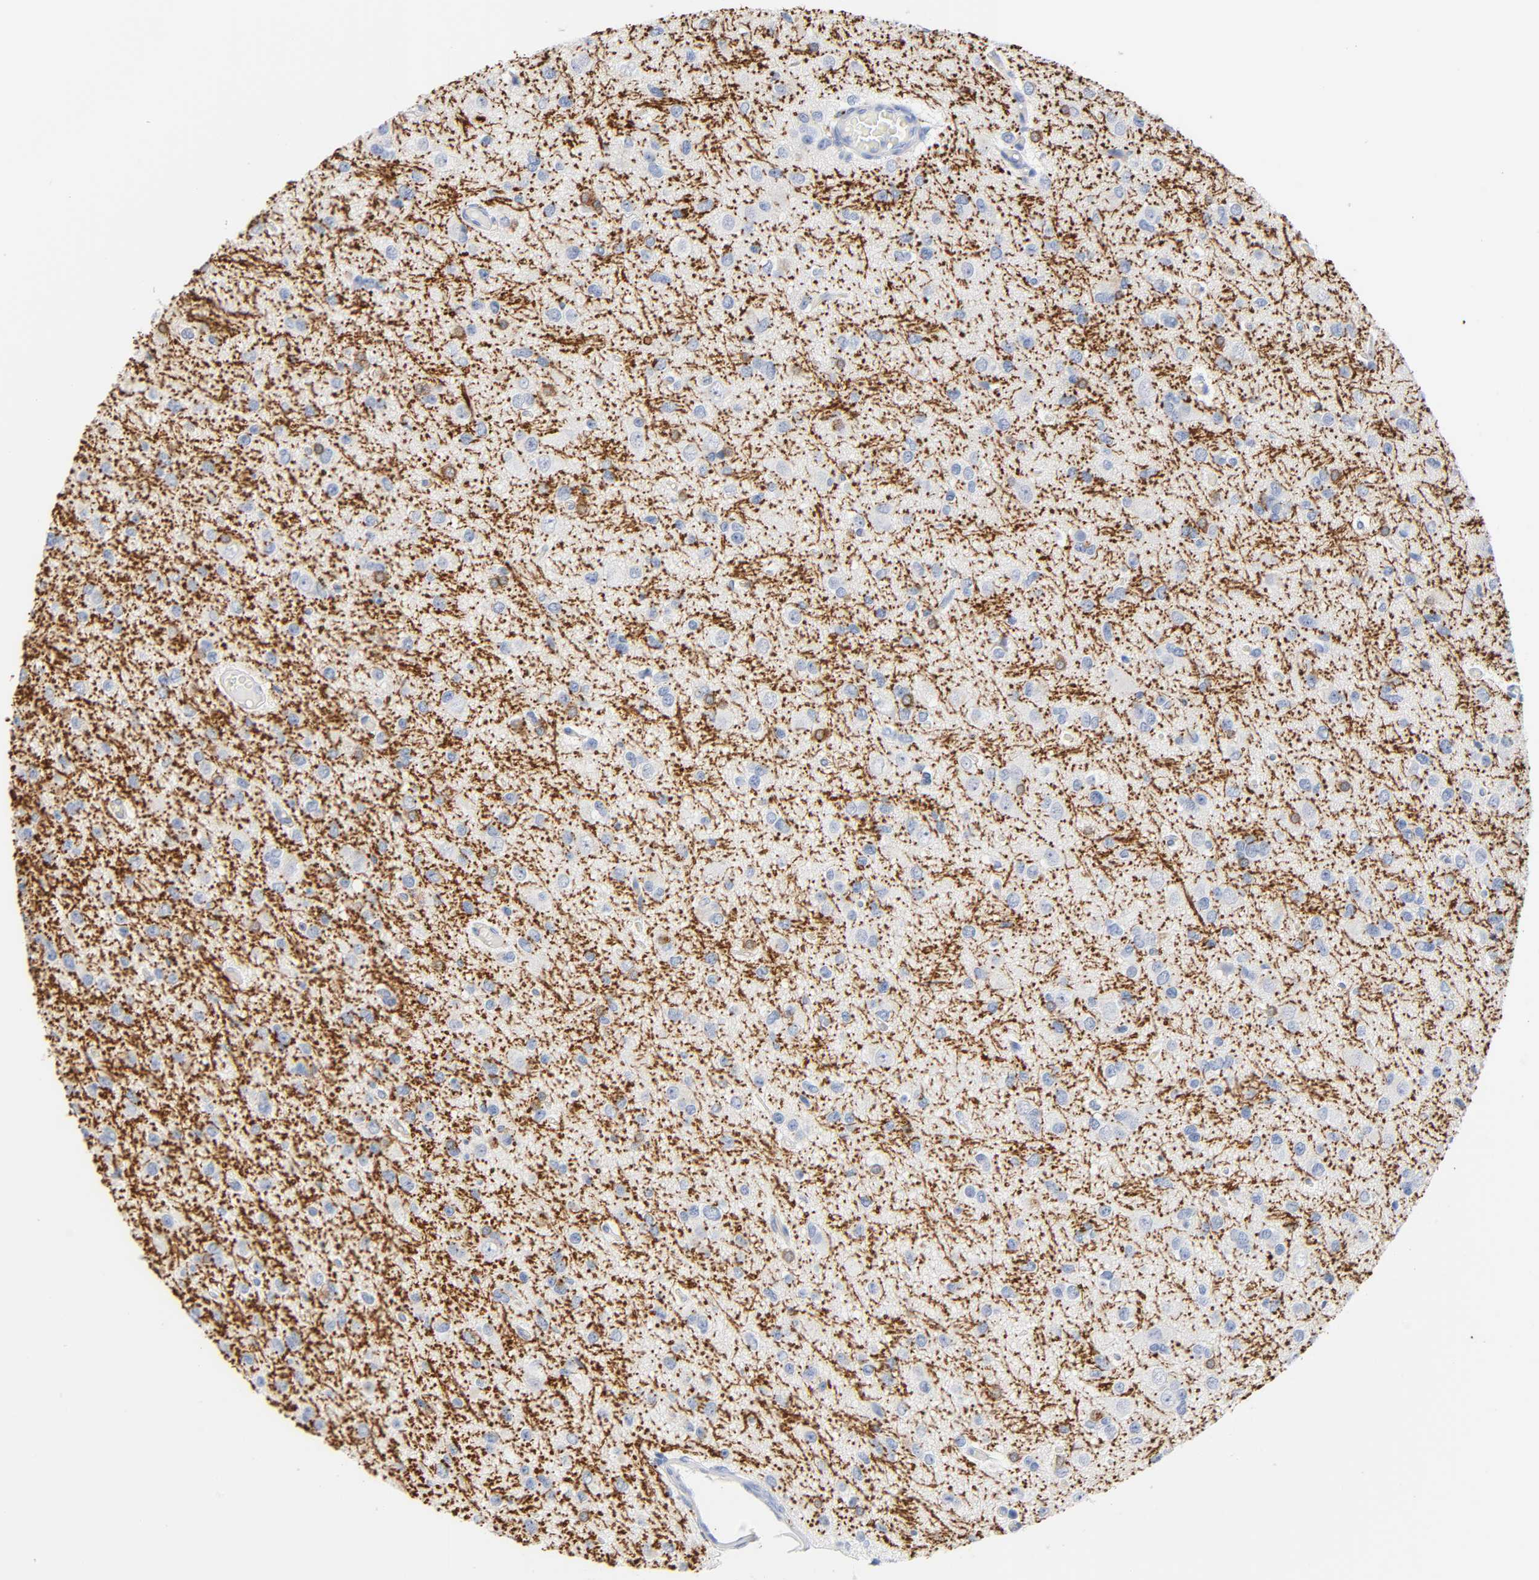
{"staining": {"intensity": "weak", "quantity": "<25%", "location": "cytoplasmic/membranous"}, "tissue": "glioma", "cell_type": "Tumor cells", "image_type": "cancer", "snomed": [{"axis": "morphology", "description": "Glioma, malignant, Low grade"}, {"axis": "topography", "description": "Brain"}], "caption": "Immunohistochemical staining of glioma shows no significant positivity in tumor cells.", "gene": "PLP1", "patient": {"sex": "male", "age": 42}}